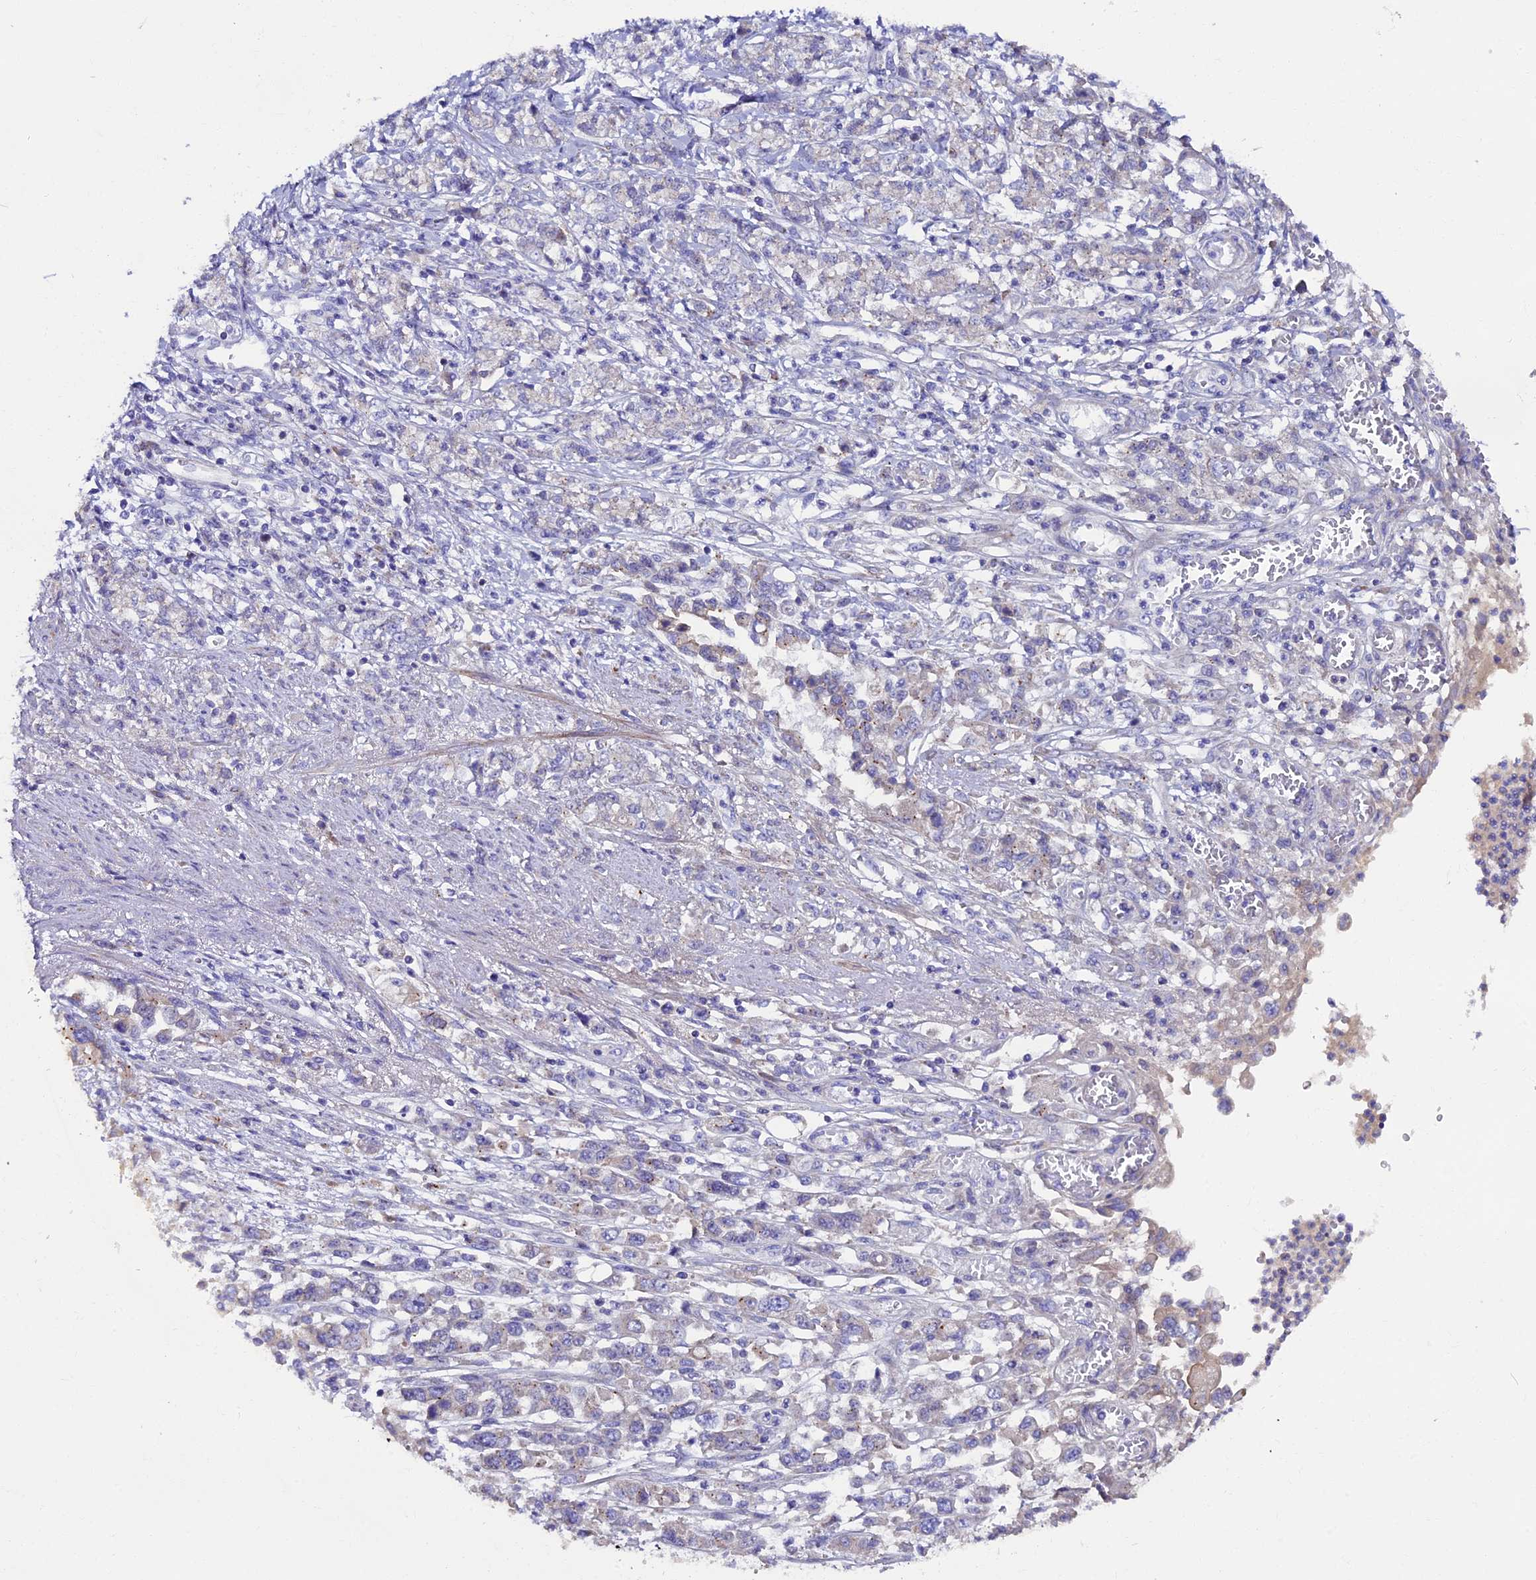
{"staining": {"intensity": "negative", "quantity": "none", "location": "none"}, "tissue": "stomach cancer", "cell_type": "Tumor cells", "image_type": "cancer", "snomed": [{"axis": "morphology", "description": "Adenocarcinoma, NOS"}, {"axis": "topography", "description": "Stomach"}], "caption": "This is an immunohistochemistry (IHC) histopathology image of human adenocarcinoma (stomach). There is no expression in tumor cells.", "gene": "PIGU", "patient": {"sex": "female", "age": 76}}